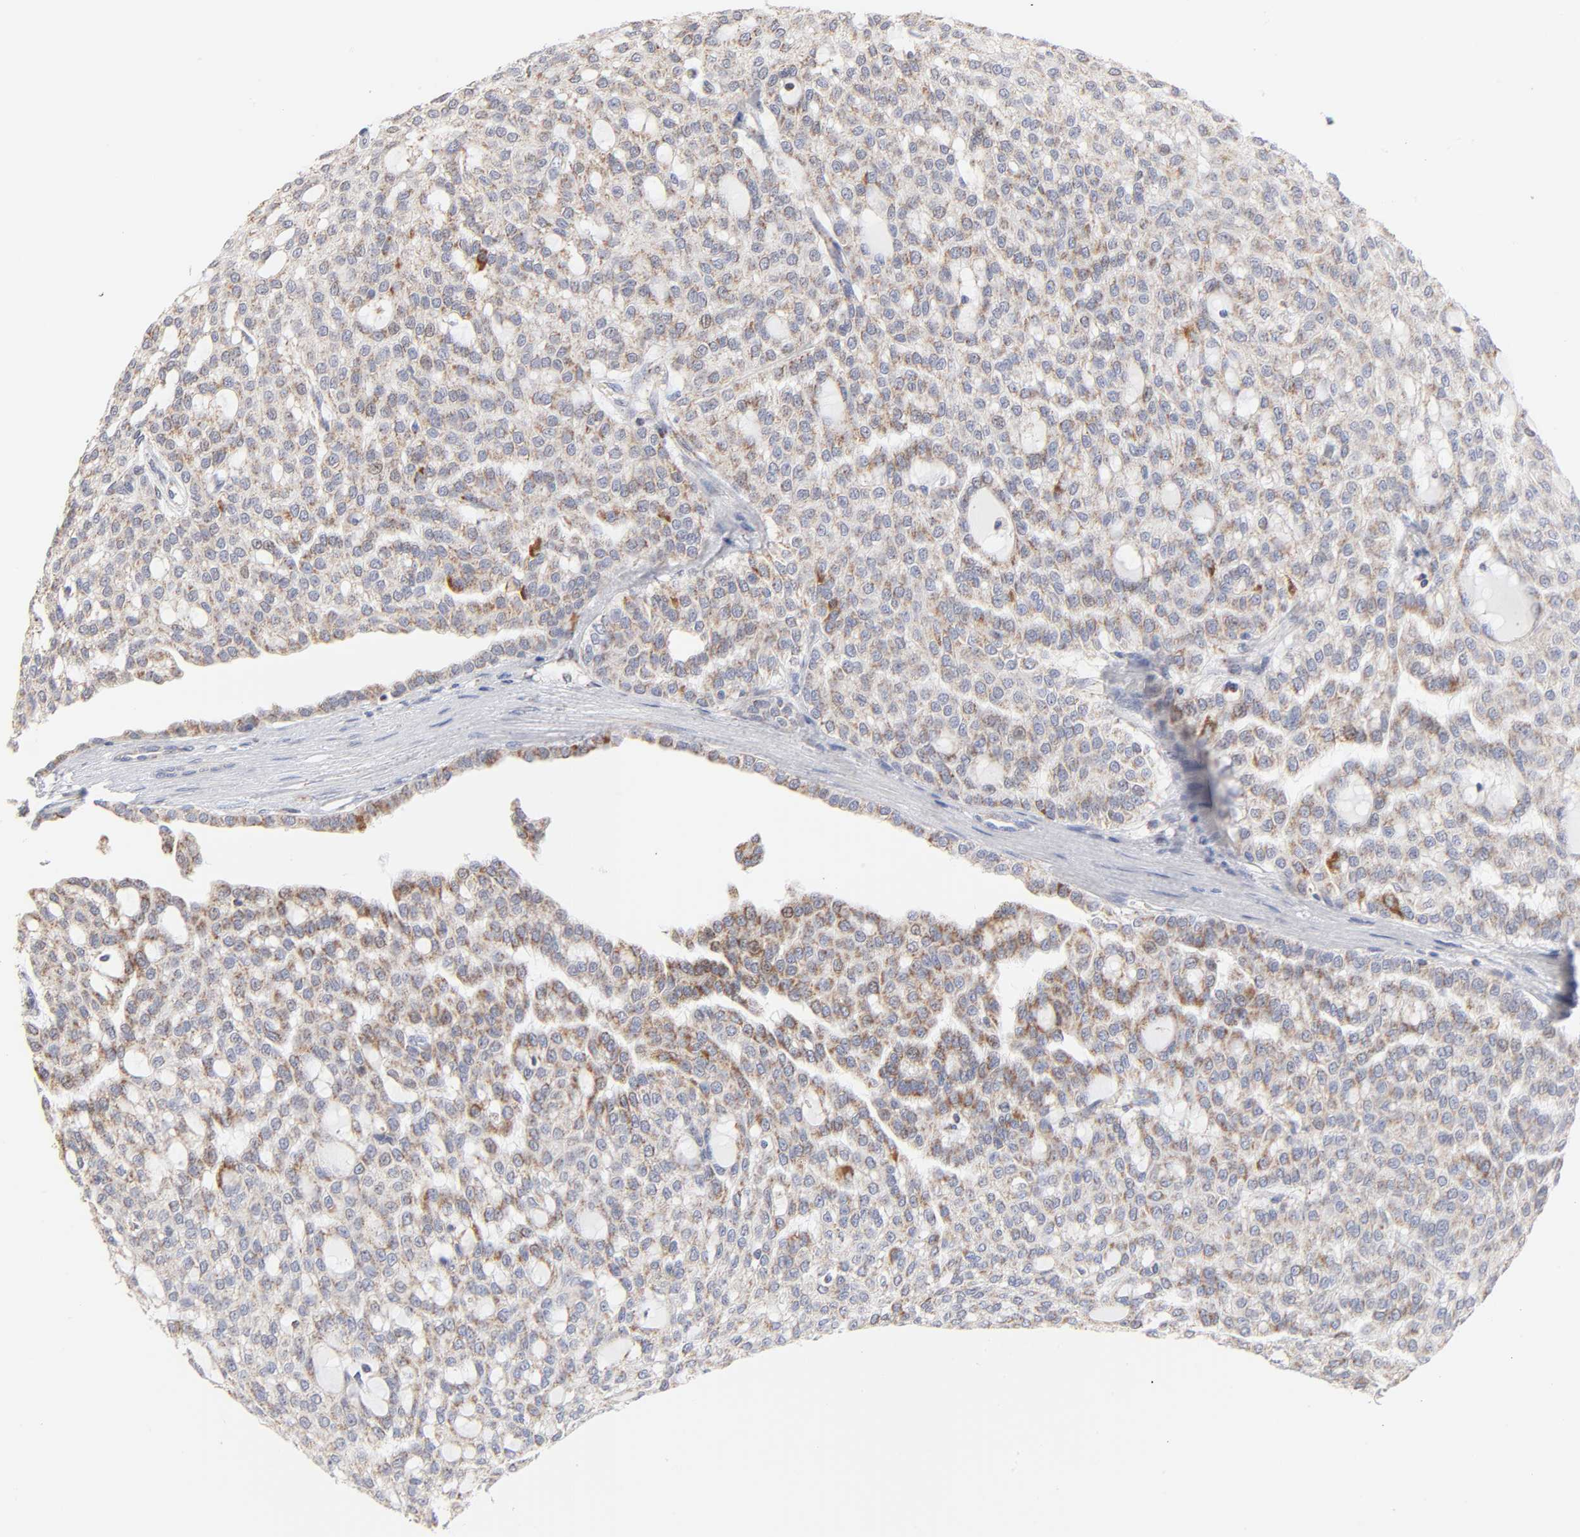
{"staining": {"intensity": "moderate", "quantity": ">75%", "location": "cytoplasmic/membranous"}, "tissue": "renal cancer", "cell_type": "Tumor cells", "image_type": "cancer", "snomed": [{"axis": "morphology", "description": "Adenocarcinoma, NOS"}, {"axis": "topography", "description": "Kidney"}], "caption": "Immunohistochemical staining of human adenocarcinoma (renal) shows medium levels of moderate cytoplasmic/membranous positivity in about >75% of tumor cells.", "gene": "MRPL58", "patient": {"sex": "male", "age": 63}}